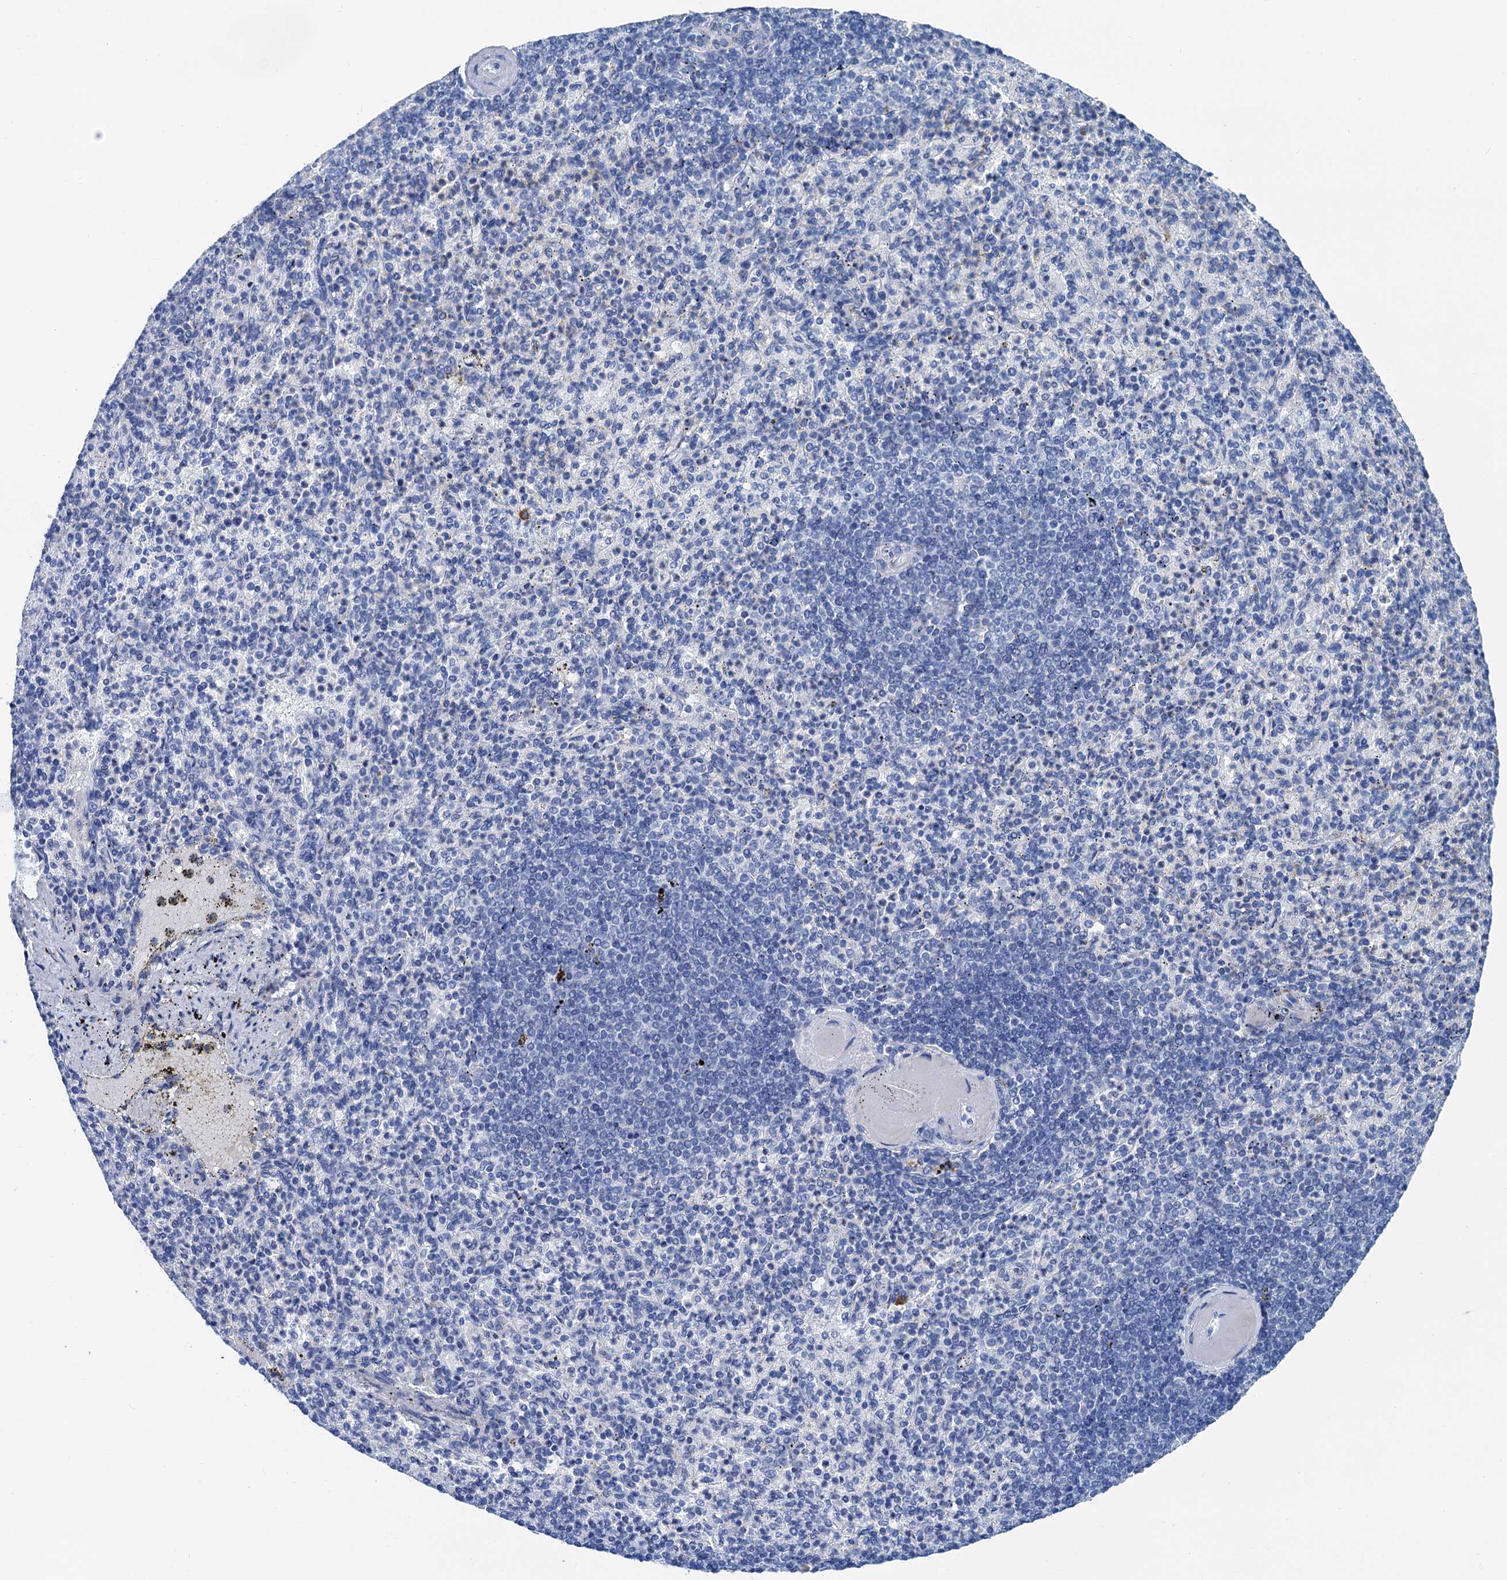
{"staining": {"intensity": "negative", "quantity": "none", "location": "none"}, "tissue": "spleen", "cell_type": "Cells in red pulp", "image_type": "normal", "snomed": [{"axis": "morphology", "description": "Normal tissue, NOS"}, {"axis": "topography", "description": "Spleen"}], "caption": "Image shows no significant protein staining in cells in red pulp of benign spleen. (Stains: DAB (3,3'-diaminobenzidine) immunohistochemistry with hematoxylin counter stain, Microscopy: brightfield microscopy at high magnification).", "gene": "NLRP10", "patient": {"sex": "female", "age": 74}}